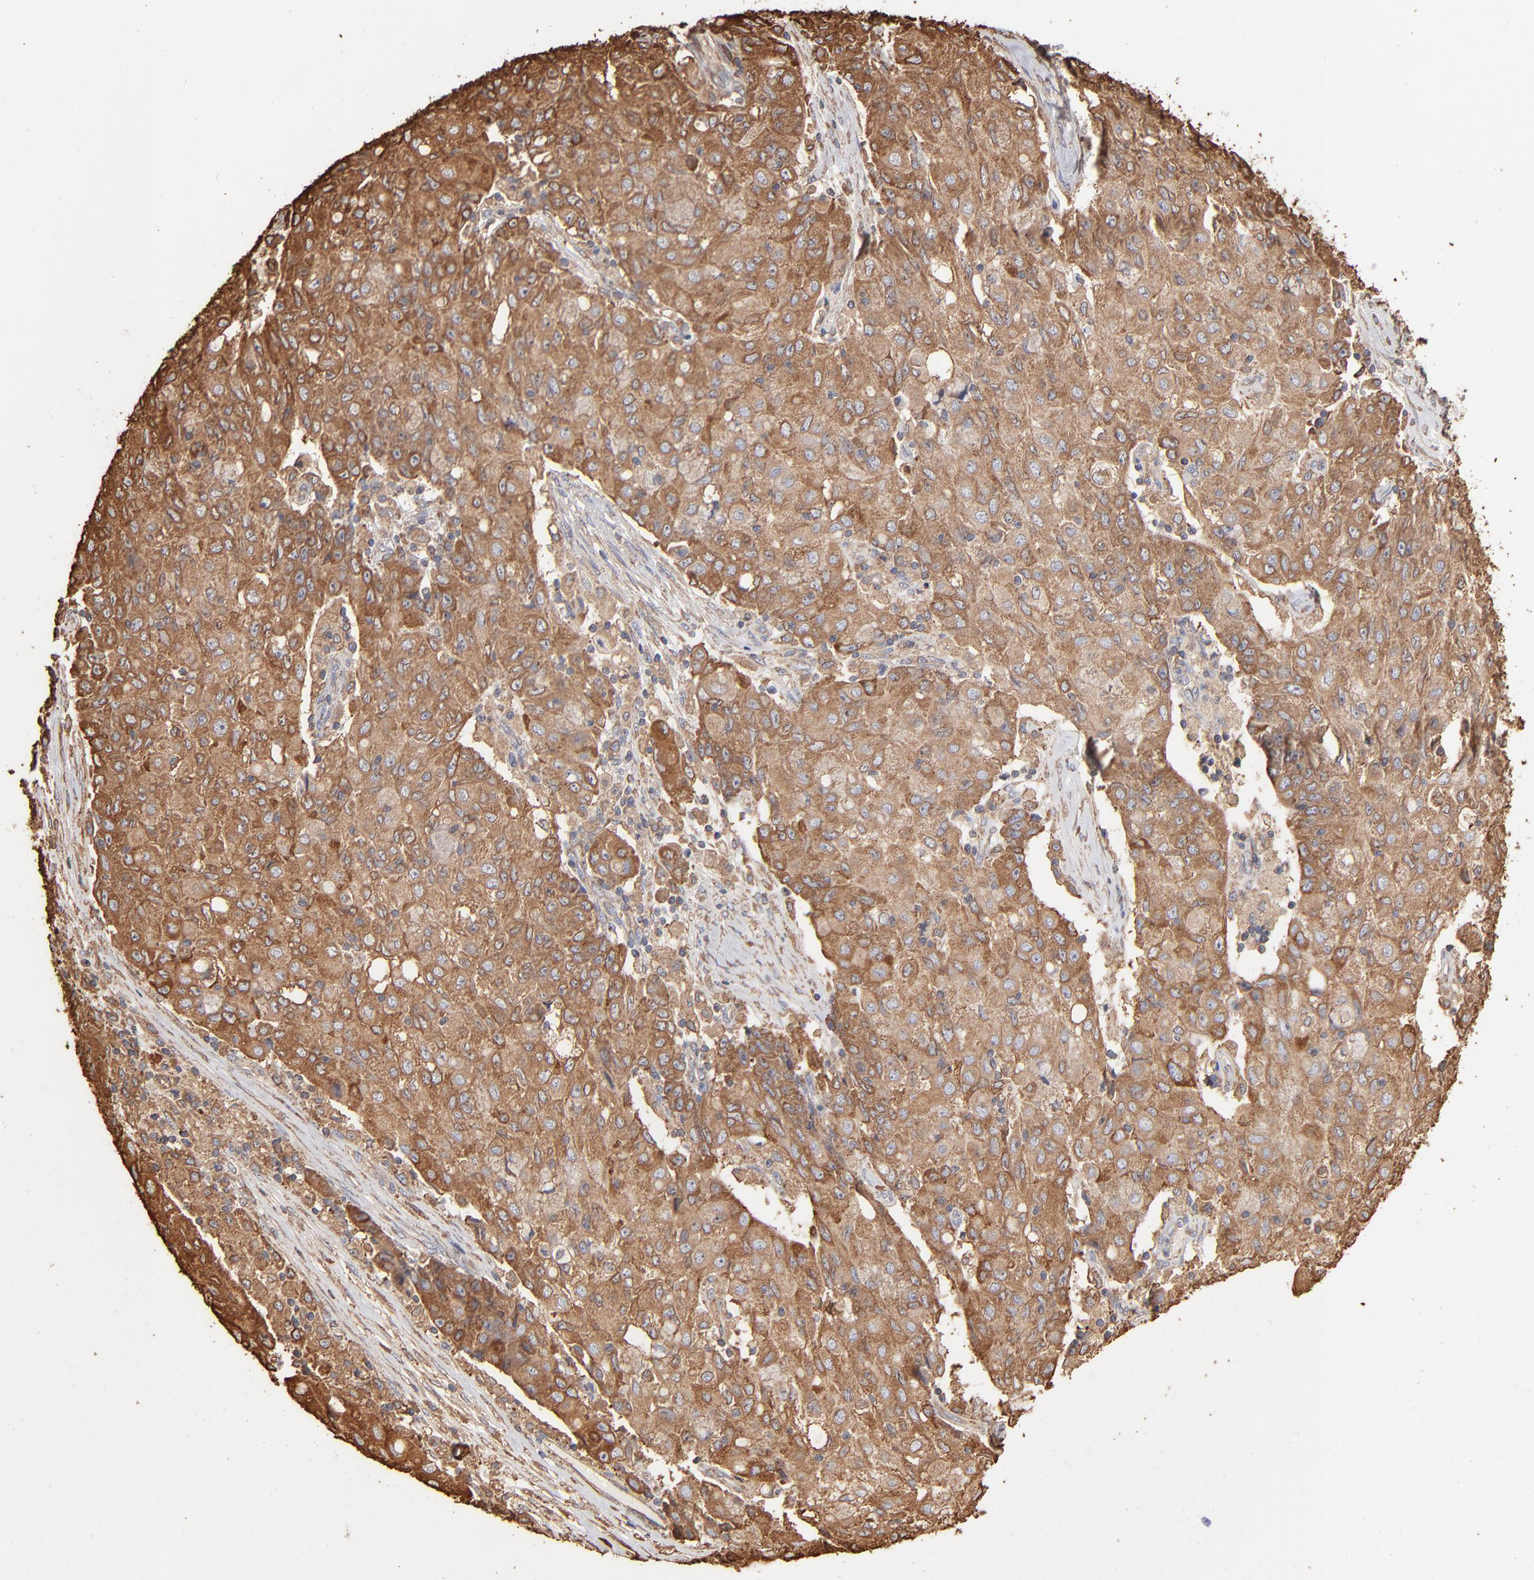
{"staining": {"intensity": "moderate", "quantity": ">75%", "location": "cytoplasmic/membranous"}, "tissue": "ovarian cancer", "cell_type": "Tumor cells", "image_type": "cancer", "snomed": [{"axis": "morphology", "description": "Carcinoma, endometroid"}, {"axis": "topography", "description": "Ovary"}], "caption": "Ovarian cancer was stained to show a protein in brown. There is medium levels of moderate cytoplasmic/membranous staining in approximately >75% of tumor cells.", "gene": "PDIA3", "patient": {"sex": "female", "age": 42}}